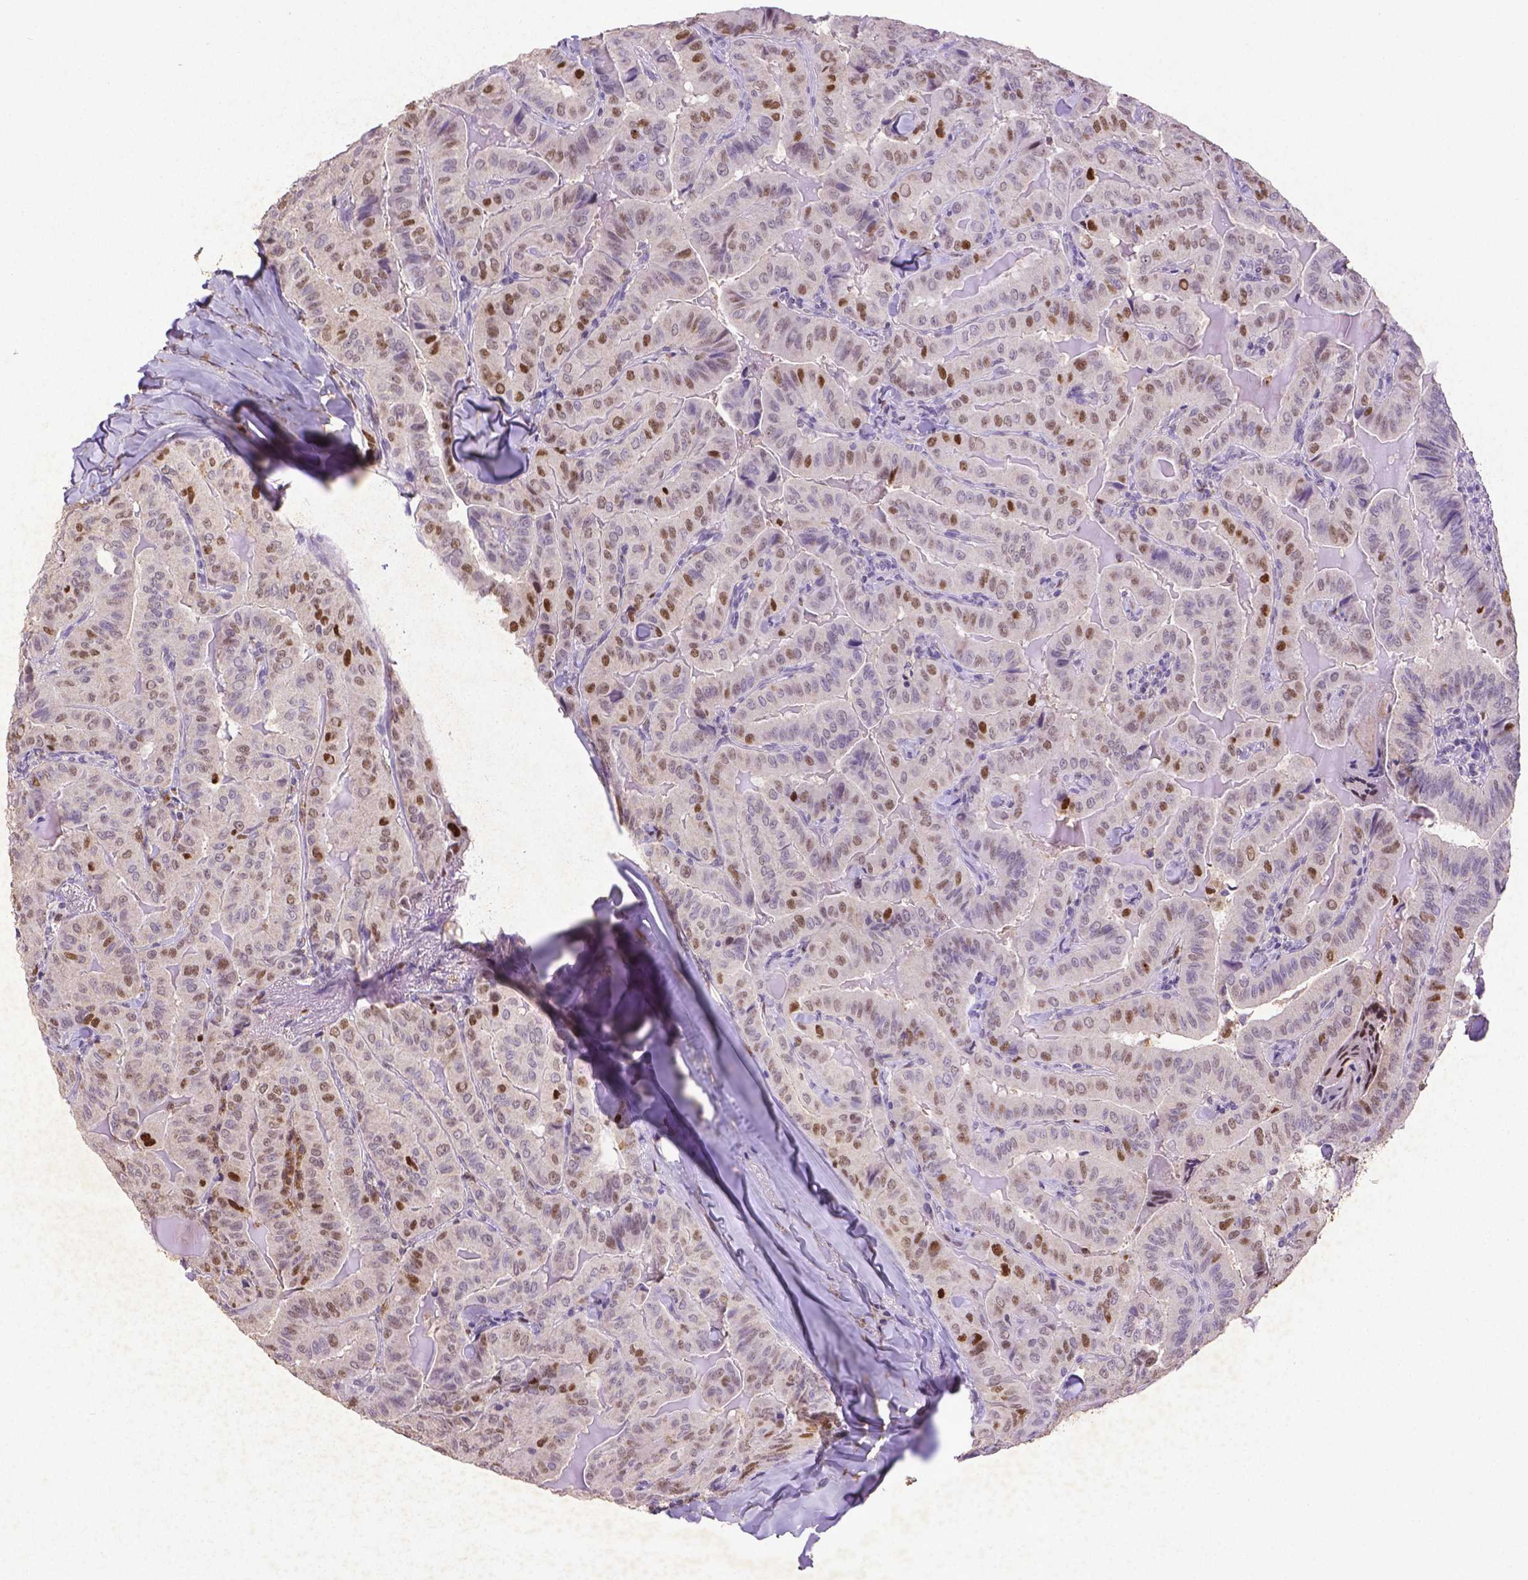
{"staining": {"intensity": "moderate", "quantity": "25%-75%", "location": "nuclear"}, "tissue": "thyroid cancer", "cell_type": "Tumor cells", "image_type": "cancer", "snomed": [{"axis": "morphology", "description": "Papillary adenocarcinoma, NOS"}, {"axis": "topography", "description": "Thyroid gland"}], "caption": "IHC histopathology image of thyroid cancer stained for a protein (brown), which shows medium levels of moderate nuclear positivity in approximately 25%-75% of tumor cells.", "gene": "CDKN1A", "patient": {"sex": "female", "age": 68}}